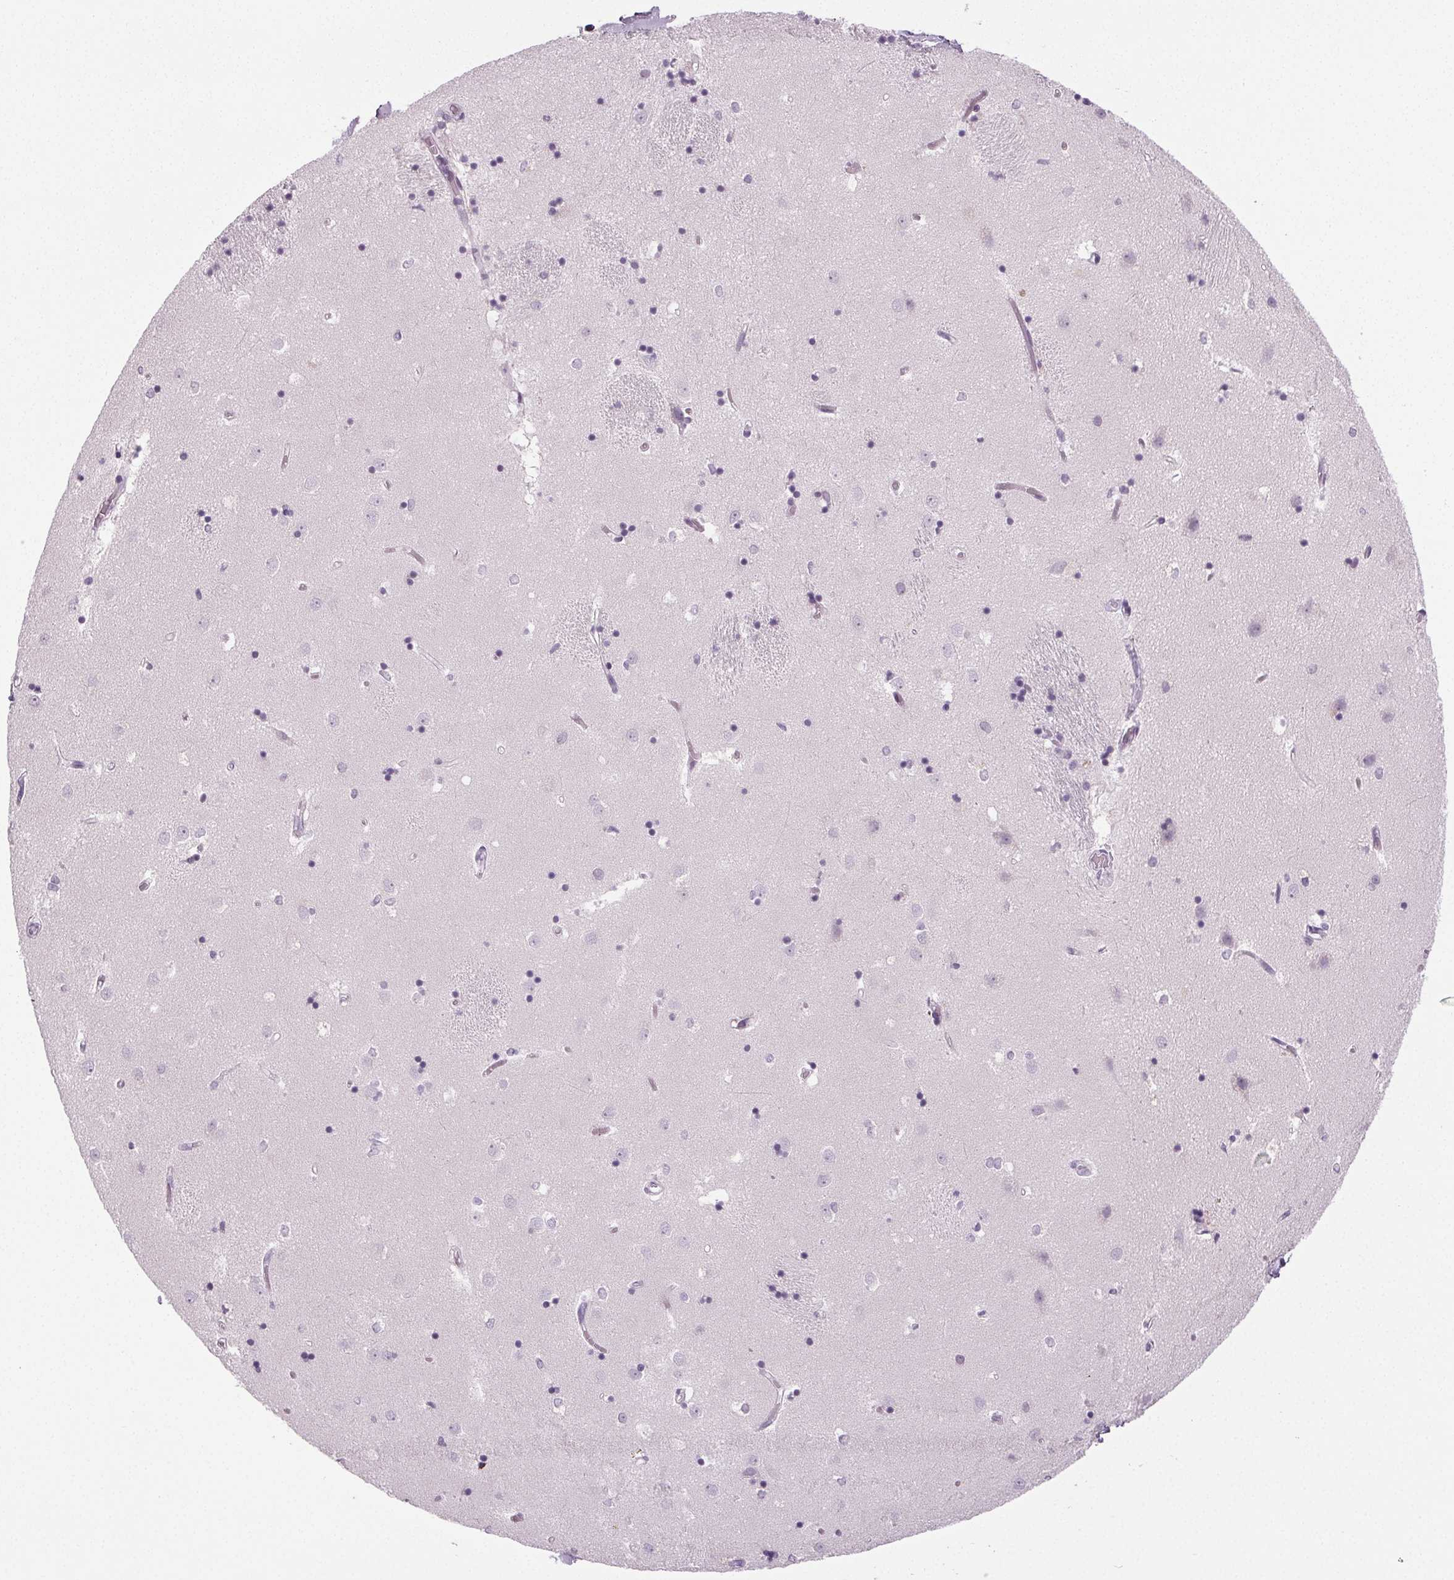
{"staining": {"intensity": "negative", "quantity": "none", "location": "none"}, "tissue": "caudate", "cell_type": "Glial cells", "image_type": "normal", "snomed": [{"axis": "morphology", "description": "Normal tissue, NOS"}, {"axis": "topography", "description": "Lateral ventricle wall"}], "caption": "The immunohistochemistry (IHC) micrograph has no significant expression in glial cells of caudate.", "gene": "IGF2BP1", "patient": {"sex": "male", "age": 54}}